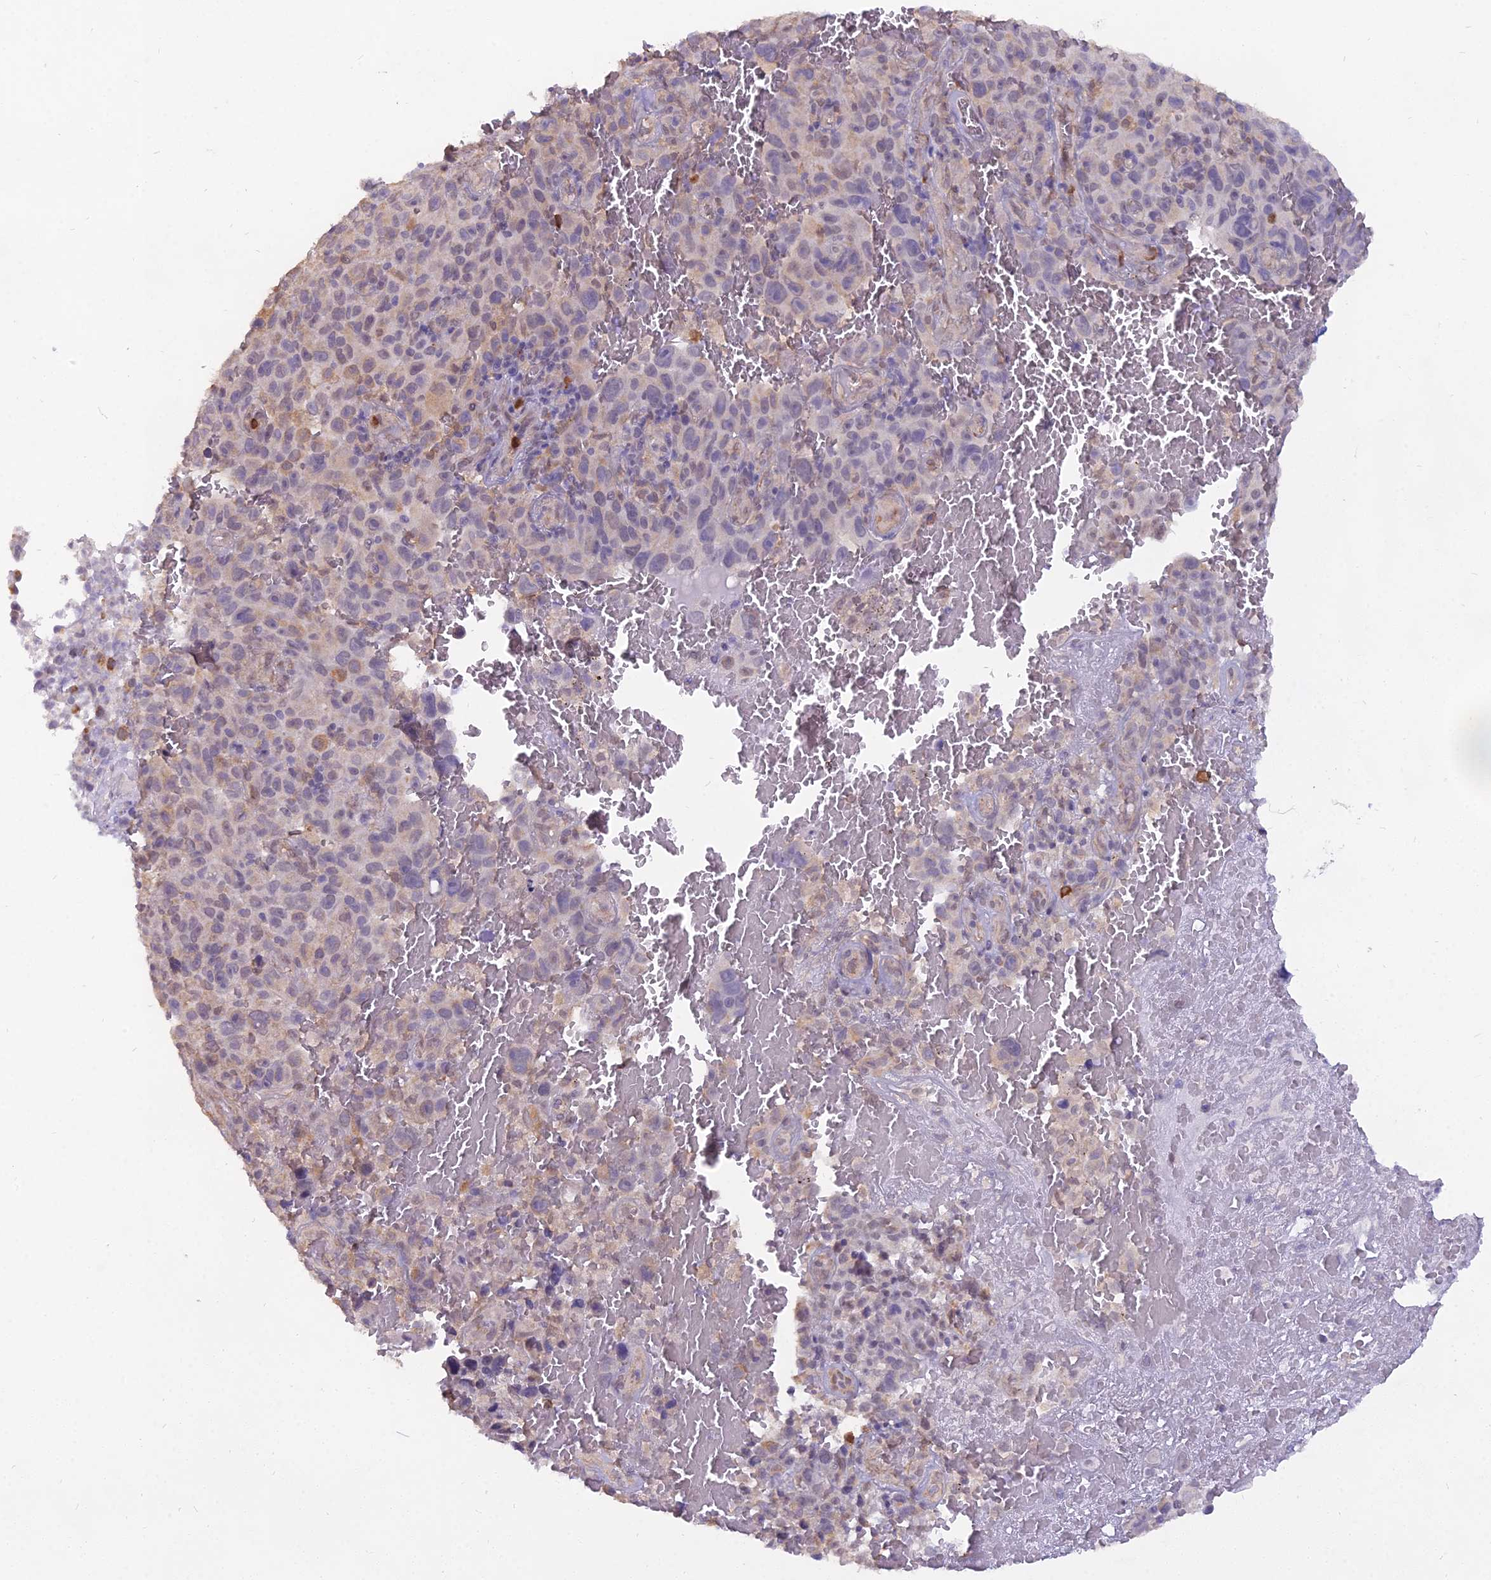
{"staining": {"intensity": "weak", "quantity": "<25%", "location": "cytoplasmic/membranous"}, "tissue": "melanoma", "cell_type": "Tumor cells", "image_type": "cancer", "snomed": [{"axis": "morphology", "description": "Malignant melanoma, NOS"}, {"axis": "topography", "description": "Skin"}], "caption": "DAB (3,3'-diaminobenzidine) immunohistochemical staining of malignant melanoma reveals no significant positivity in tumor cells. (Immunohistochemistry, brightfield microscopy, high magnification).", "gene": "BLNK", "patient": {"sex": "female", "age": 82}}